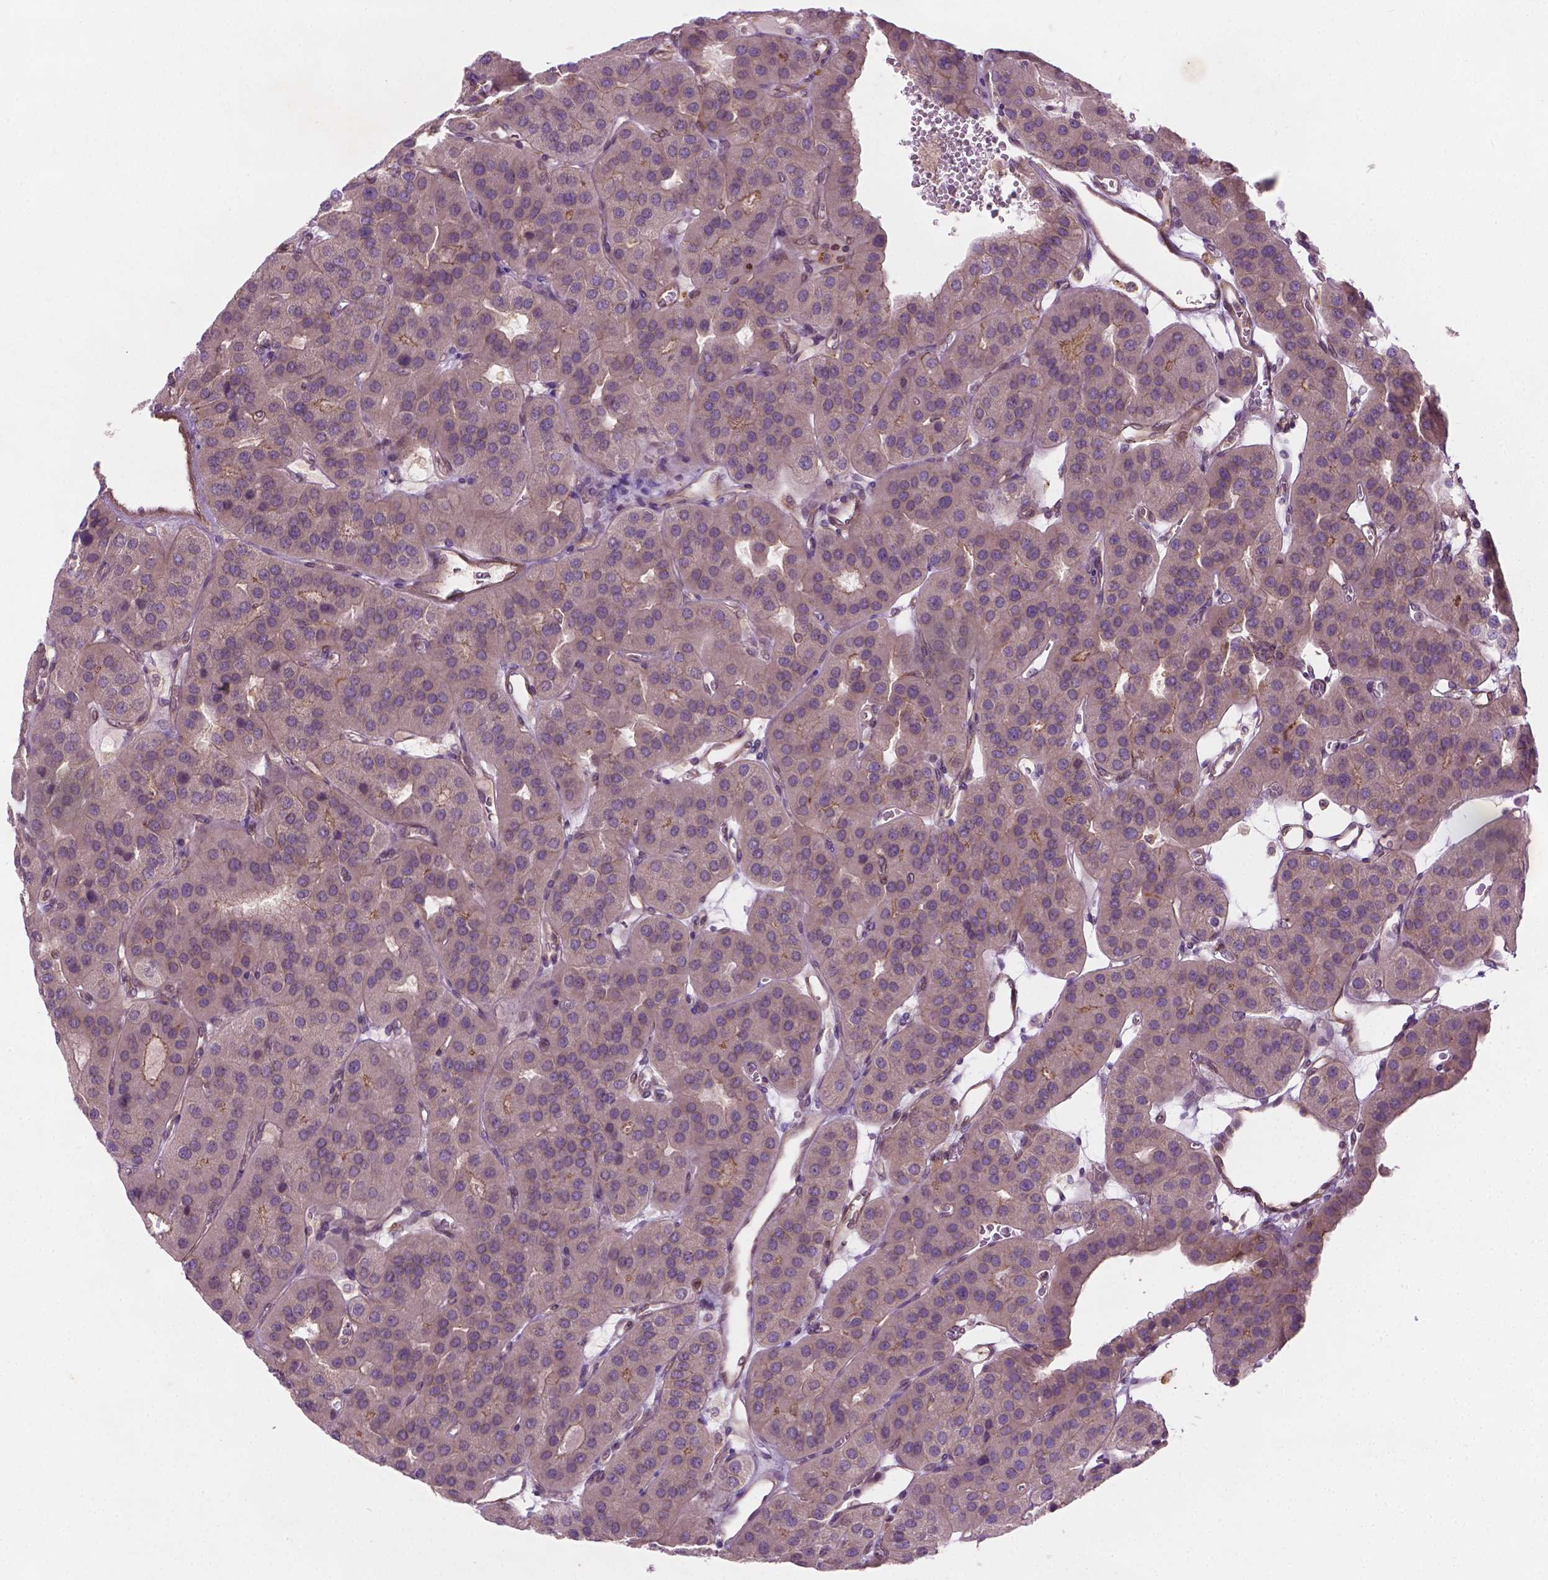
{"staining": {"intensity": "weak", "quantity": "<25%", "location": "cytoplasmic/membranous"}, "tissue": "parathyroid gland", "cell_type": "Glandular cells", "image_type": "normal", "snomed": [{"axis": "morphology", "description": "Normal tissue, NOS"}, {"axis": "morphology", "description": "Adenoma, NOS"}, {"axis": "topography", "description": "Parathyroid gland"}], "caption": "Immunohistochemical staining of normal parathyroid gland exhibits no significant staining in glandular cells. The staining is performed using DAB (3,3'-diaminobenzidine) brown chromogen with nuclei counter-stained in using hematoxylin.", "gene": "TCHP", "patient": {"sex": "female", "age": 86}}